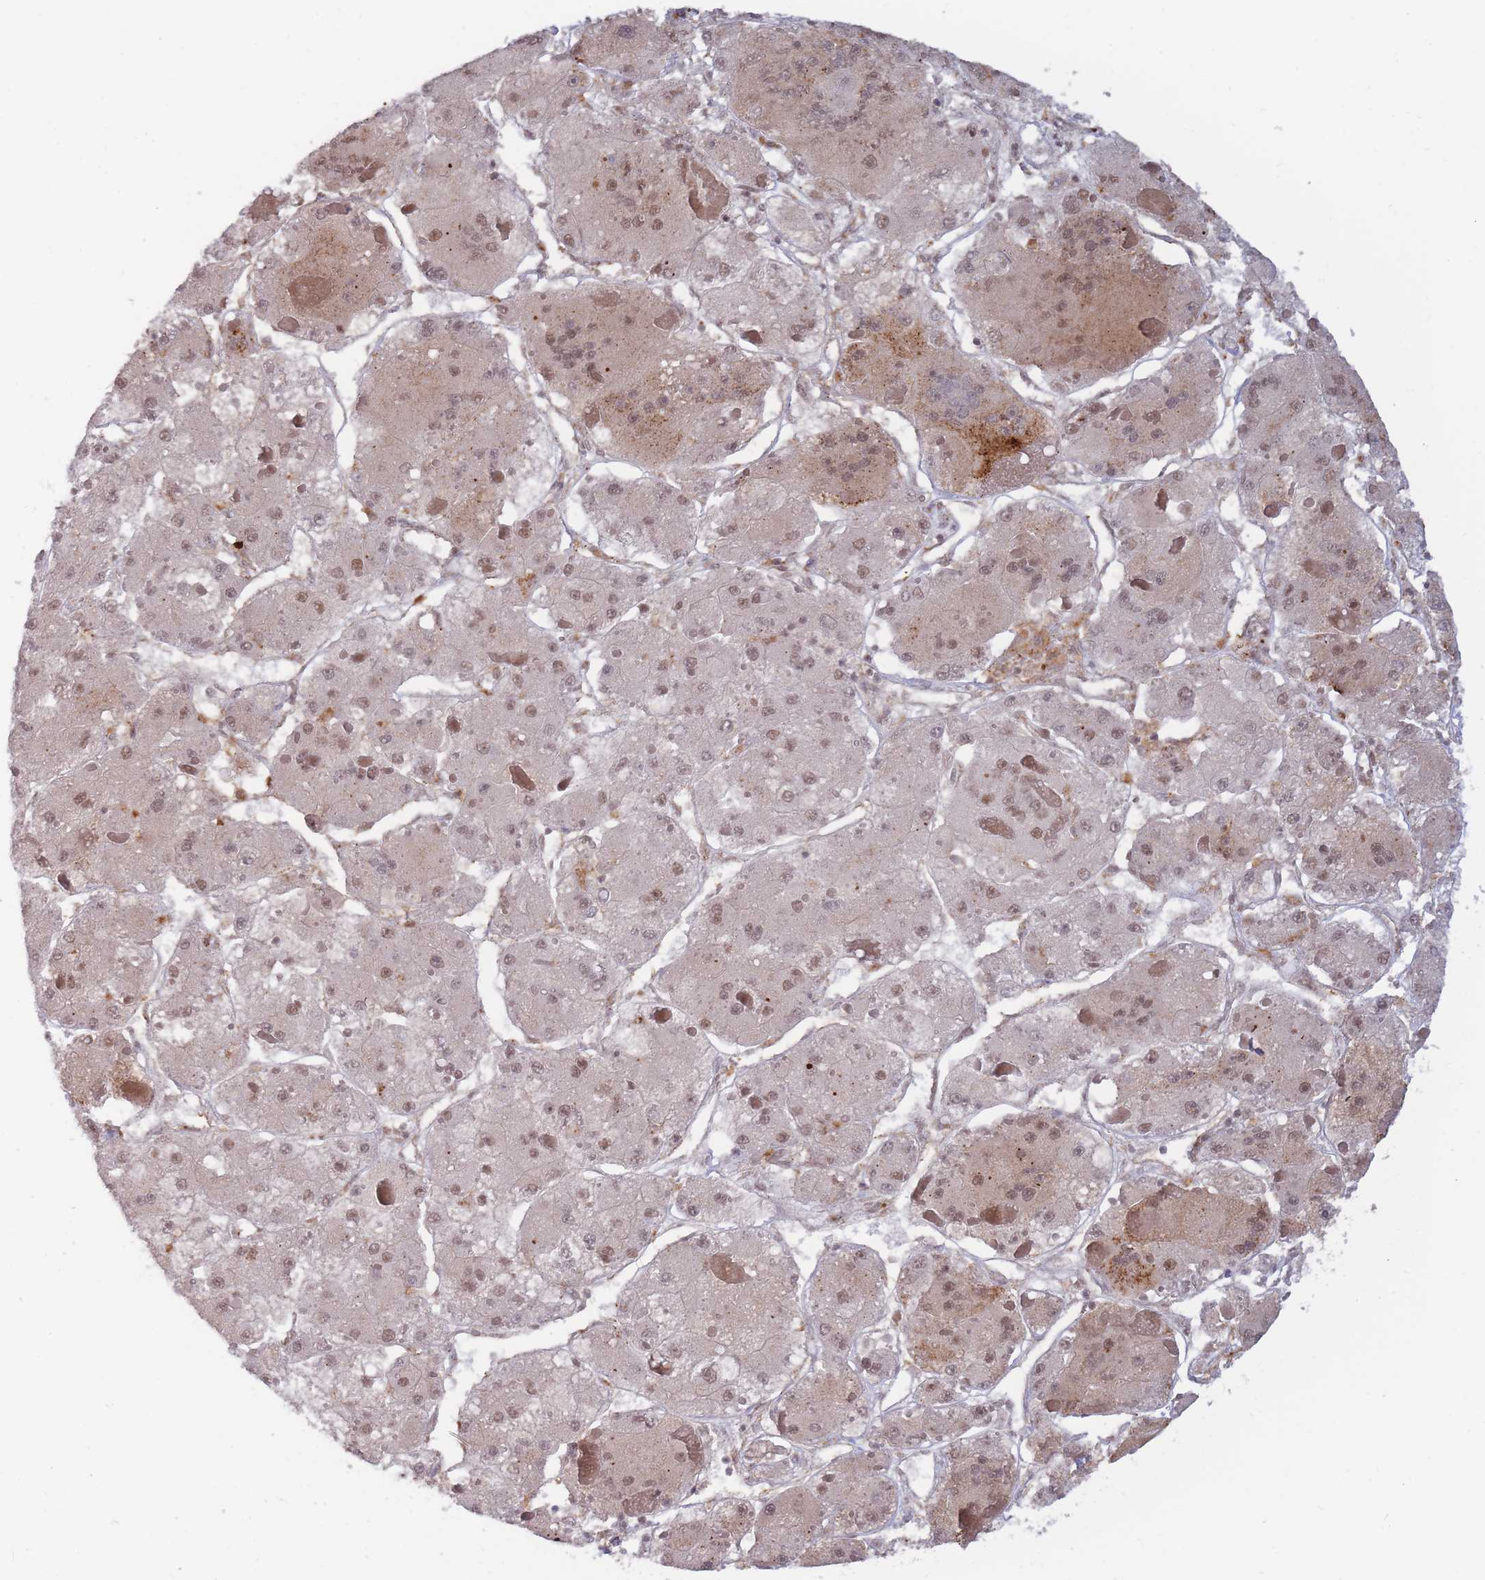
{"staining": {"intensity": "moderate", "quantity": ">75%", "location": "cytoplasmic/membranous,nuclear"}, "tissue": "liver cancer", "cell_type": "Tumor cells", "image_type": "cancer", "snomed": [{"axis": "morphology", "description": "Carcinoma, Hepatocellular, NOS"}, {"axis": "topography", "description": "Liver"}], "caption": "About >75% of tumor cells in human hepatocellular carcinoma (liver) reveal moderate cytoplasmic/membranous and nuclear protein positivity as visualized by brown immunohistochemical staining.", "gene": "BOD1L1", "patient": {"sex": "female", "age": 73}}